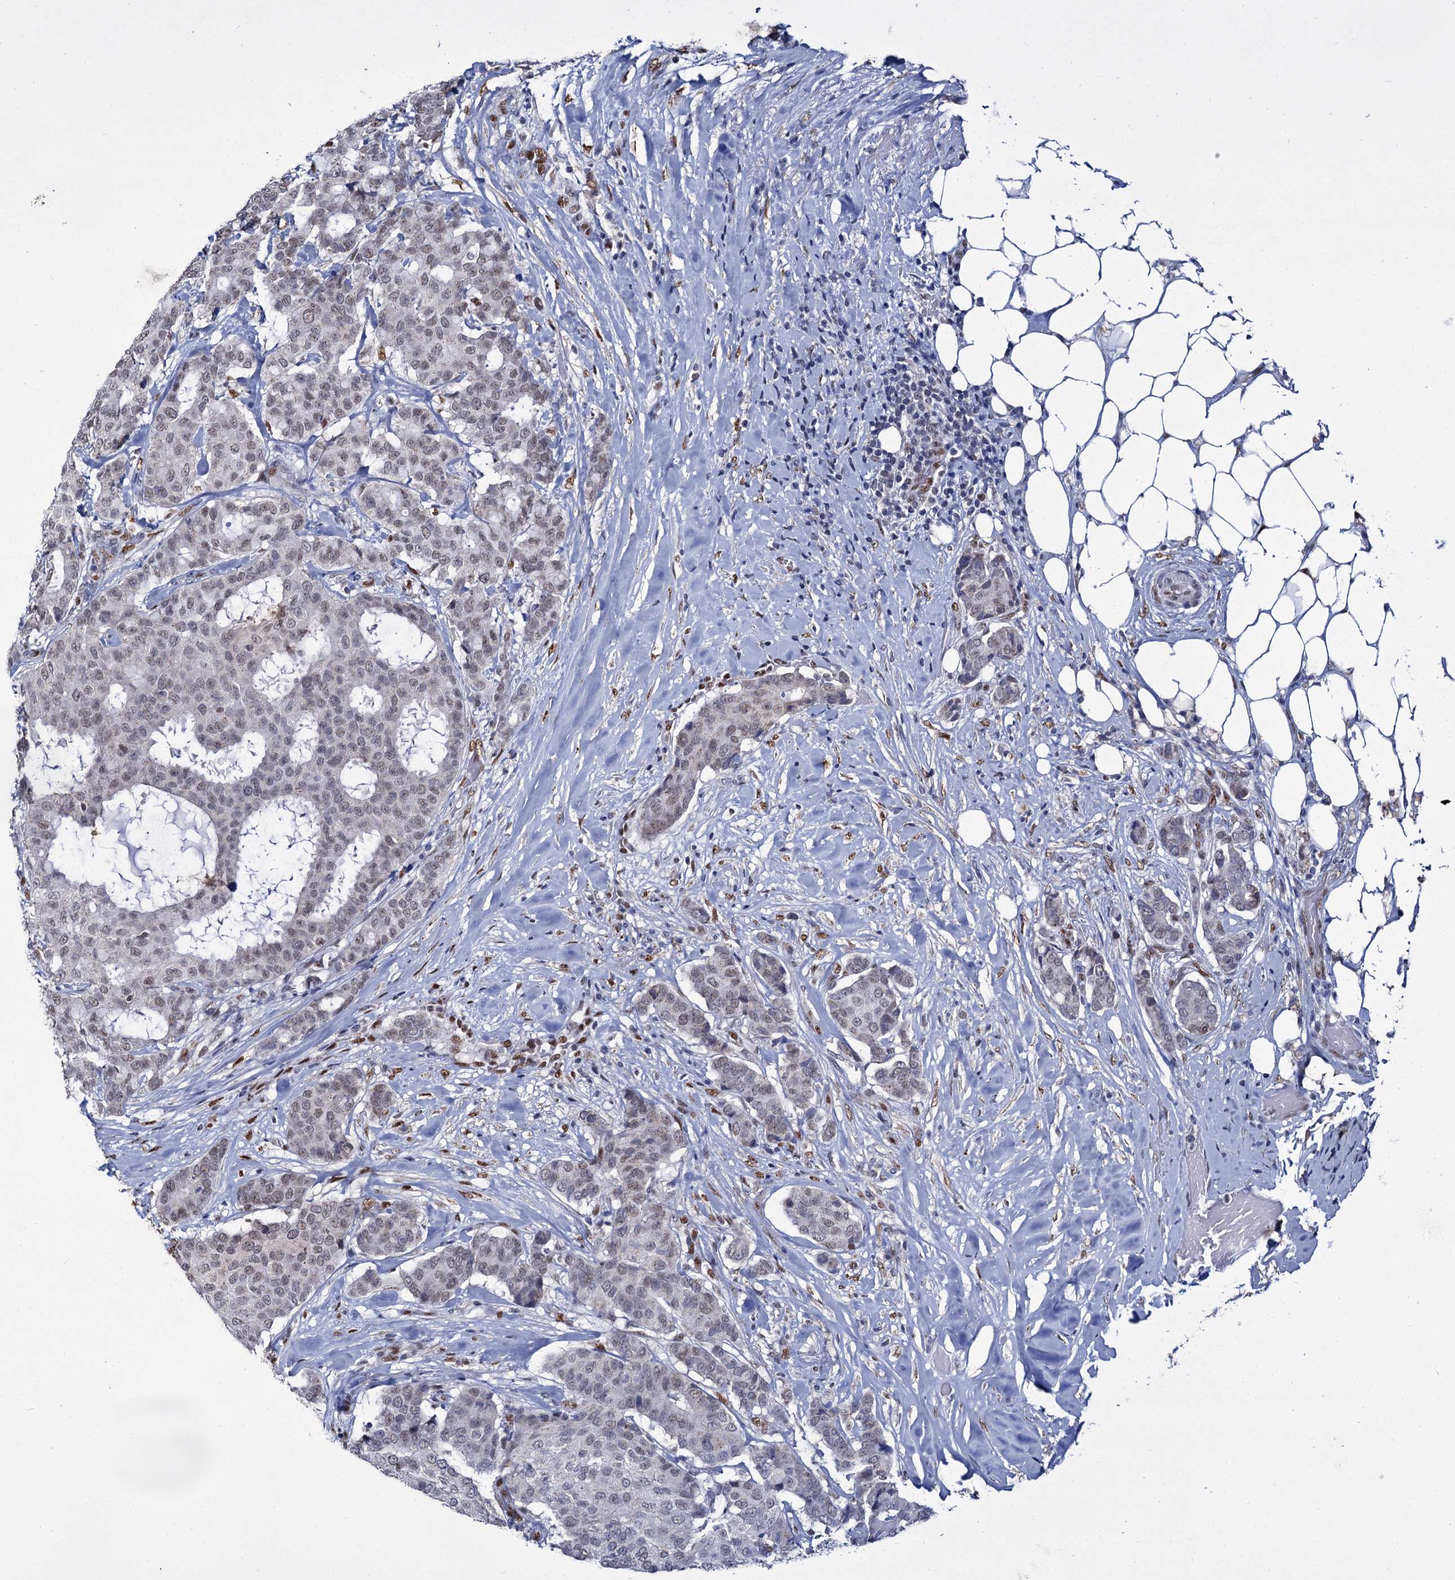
{"staining": {"intensity": "negative", "quantity": "none", "location": "none"}, "tissue": "breast cancer", "cell_type": "Tumor cells", "image_type": "cancer", "snomed": [{"axis": "morphology", "description": "Duct carcinoma"}, {"axis": "topography", "description": "Breast"}], "caption": "The histopathology image demonstrates no staining of tumor cells in breast cancer.", "gene": "RPUSD4", "patient": {"sex": "female", "age": 75}}